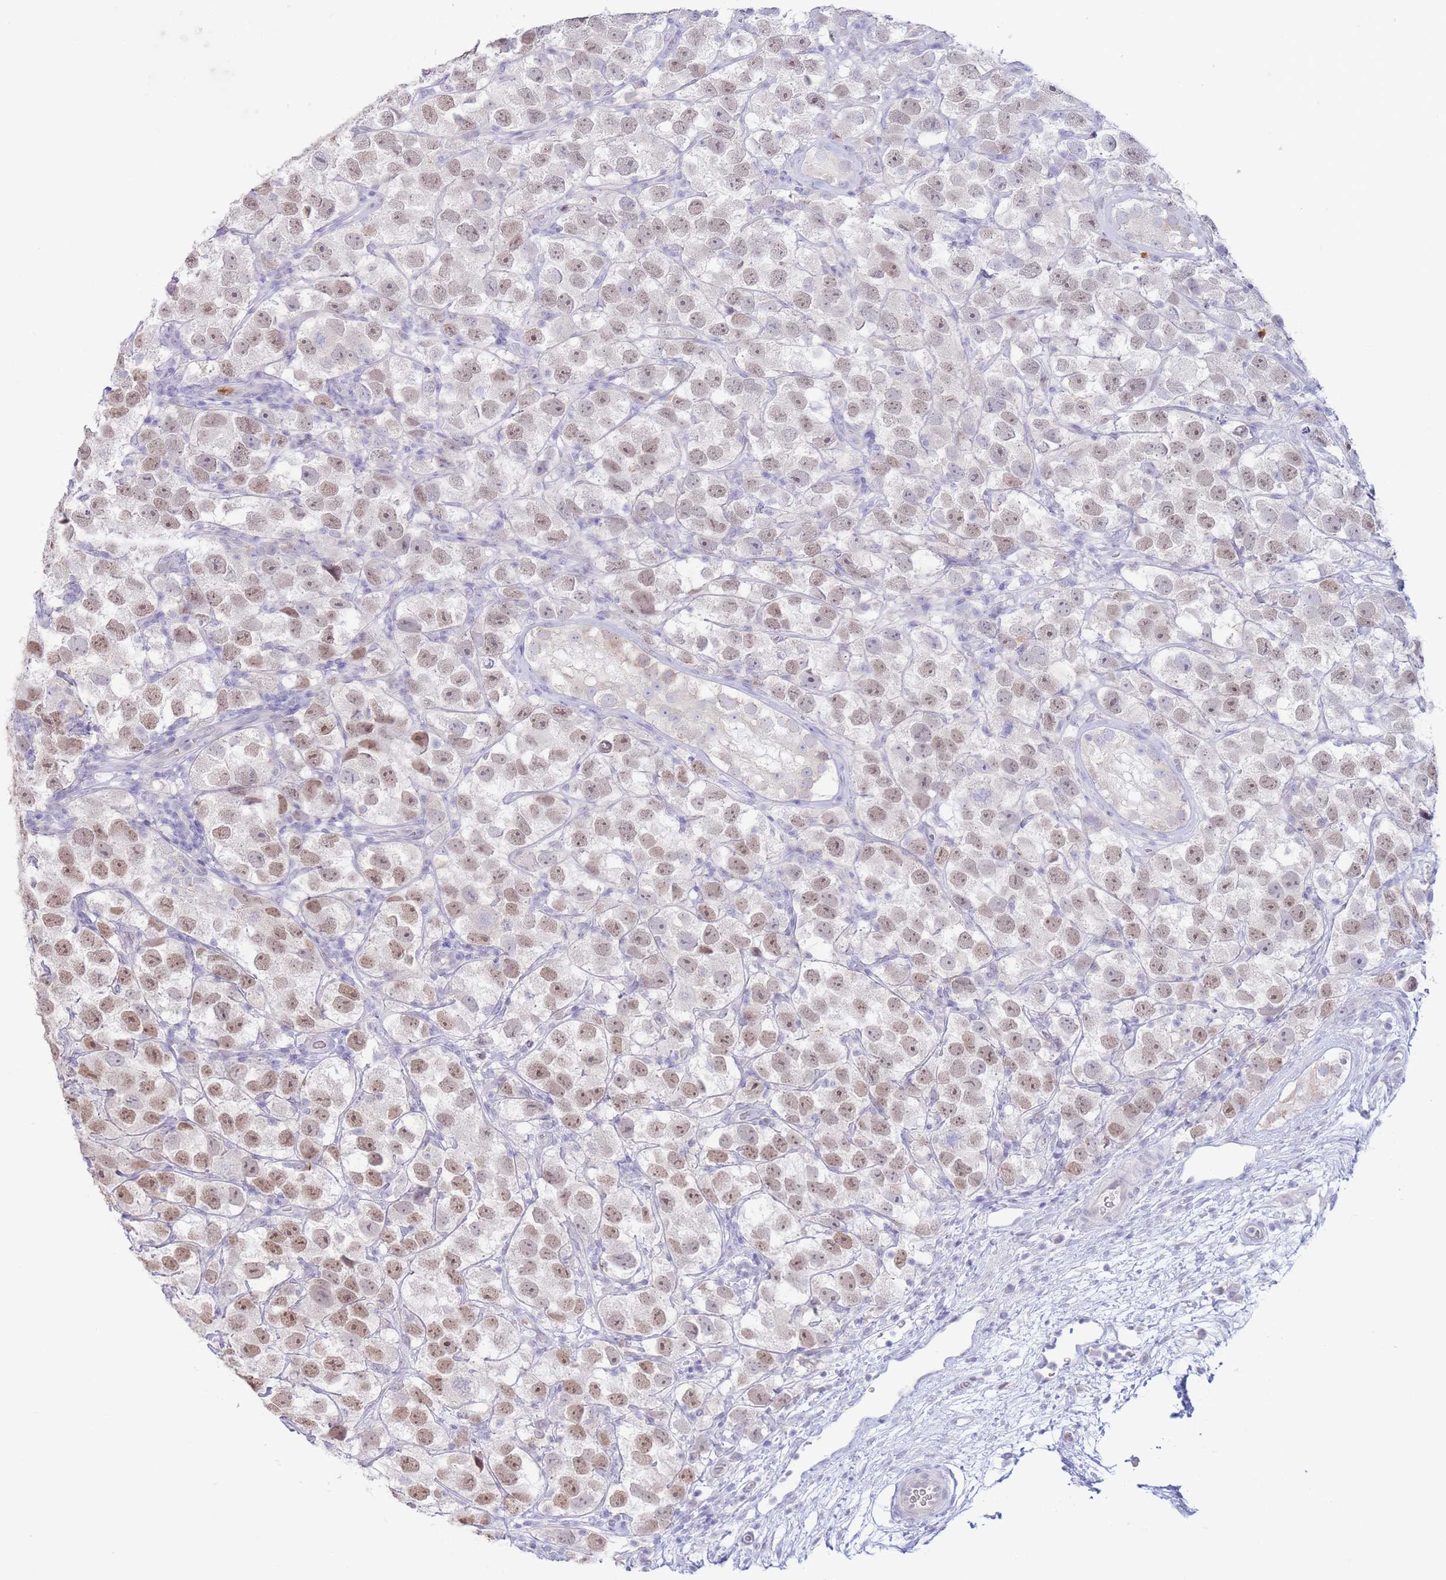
{"staining": {"intensity": "weak", "quantity": "25%-75%", "location": "nuclear"}, "tissue": "testis cancer", "cell_type": "Tumor cells", "image_type": "cancer", "snomed": [{"axis": "morphology", "description": "Seminoma, NOS"}, {"axis": "topography", "description": "Testis"}], "caption": "Immunohistochemistry photomicrograph of seminoma (testis) stained for a protein (brown), which exhibits low levels of weak nuclear staining in approximately 25%-75% of tumor cells.", "gene": "LCLAT1", "patient": {"sex": "male", "age": 26}}